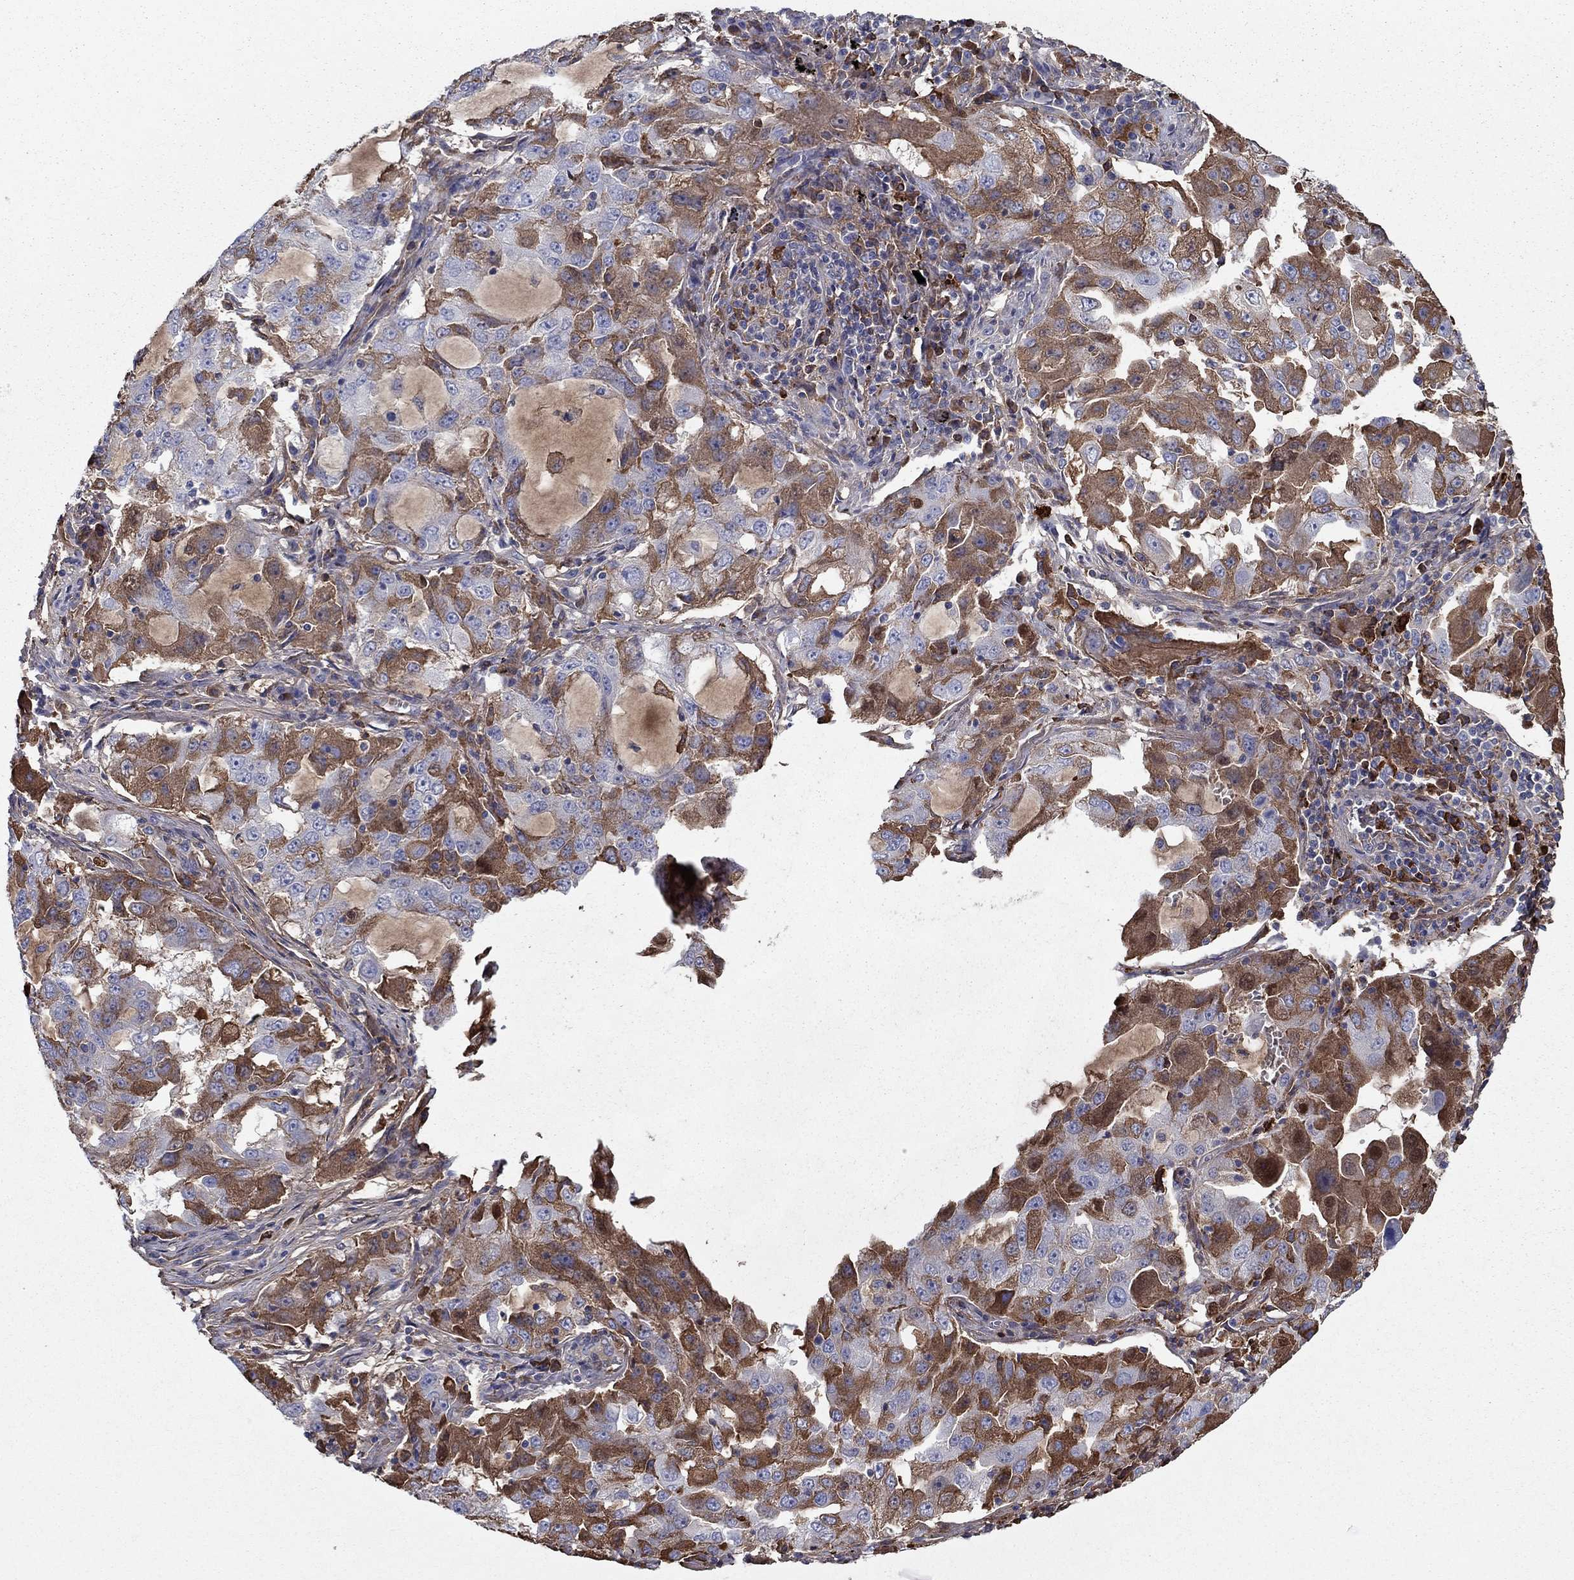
{"staining": {"intensity": "moderate", "quantity": "25%-75%", "location": "cytoplasmic/membranous"}, "tissue": "lung cancer", "cell_type": "Tumor cells", "image_type": "cancer", "snomed": [{"axis": "morphology", "description": "Adenocarcinoma, NOS"}, {"axis": "topography", "description": "Lung"}], "caption": "There is medium levels of moderate cytoplasmic/membranous positivity in tumor cells of adenocarcinoma (lung), as demonstrated by immunohistochemical staining (brown color).", "gene": "HPX", "patient": {"sex": "female", "age": 61}}